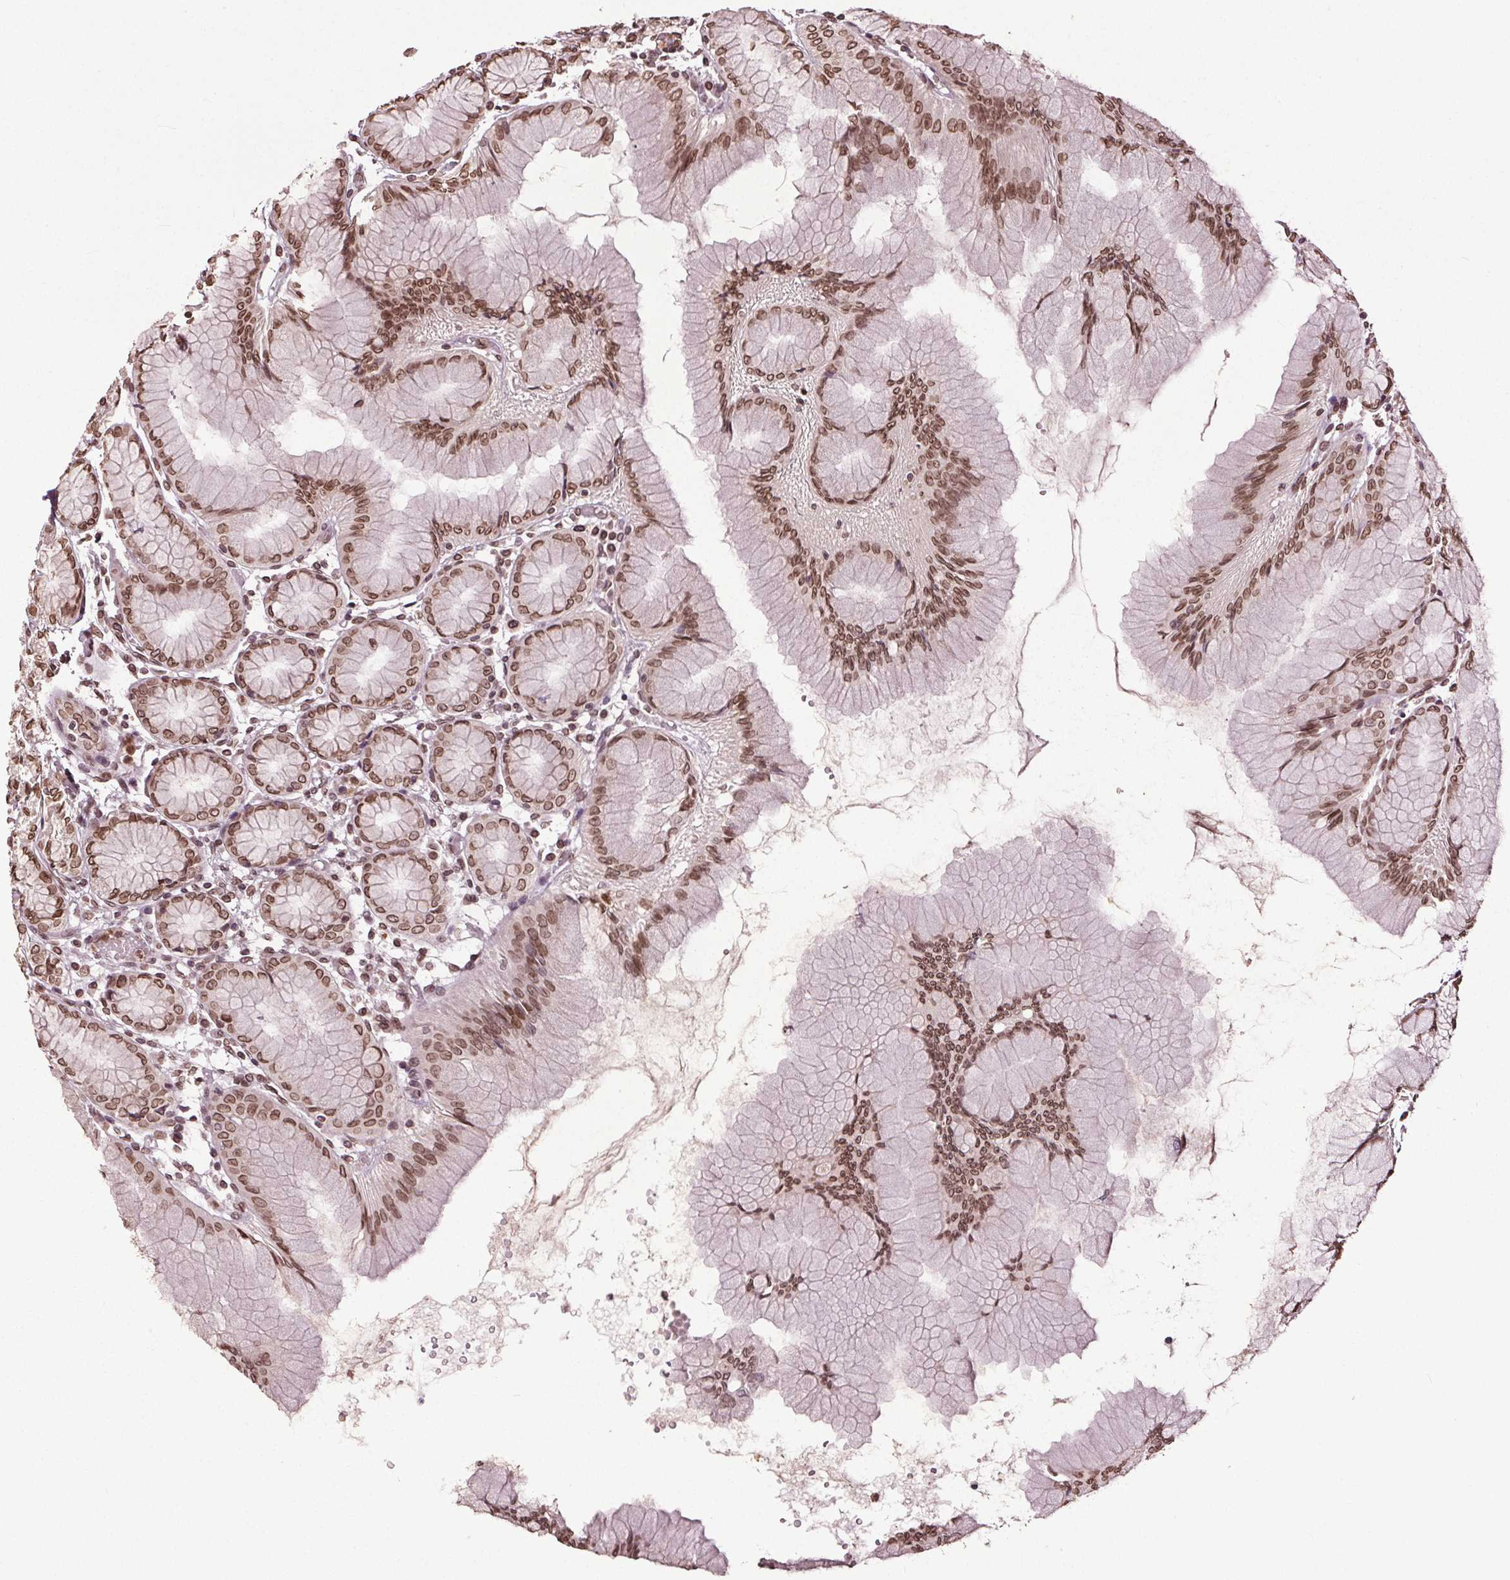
{"staining": {"intensity": "moderate", "quantity": ">75%", "location": "cytoplasmic/membranous,nuclear"}, "tissue": "stomach", "cell_type": "Glandular cells", "image_type": "normal", "snomed": [{"axis": "morphology", "description": "Normal tissue, NOS"}, {"axis": "topography", "description": "Stomach"}], "caption": "Immunohistochemical staining of normal human stomach demonstrates medium levels of moderate cytoplasmic/membranous,nuclear positivity in approximately >75% of glandular cells.", "gene": "TTC39C", "patient": {"sex": "female", "age": 57}}